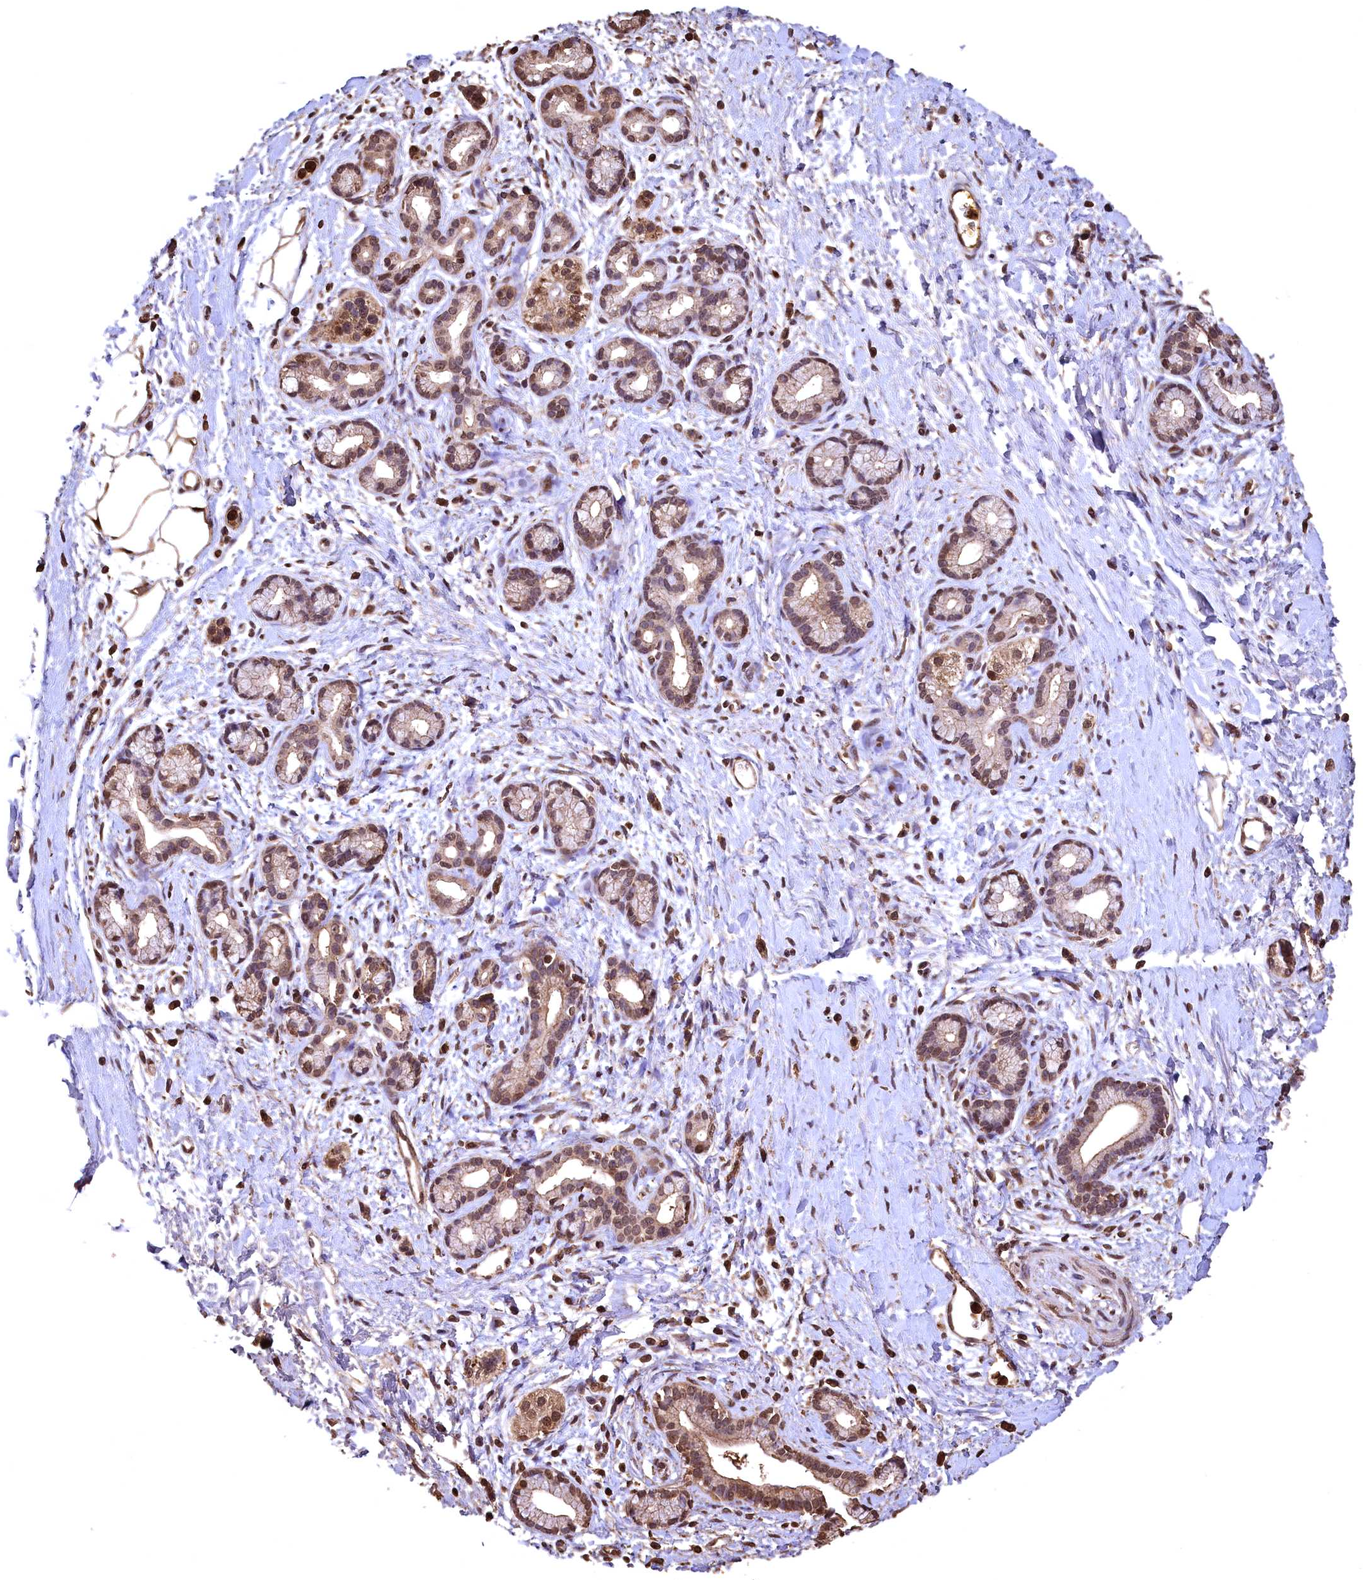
{"staining": {"intensity": "weak", "quantity": "25%-75%", "location": "cytoplasmic/membranous,nuclear"}, "tissue": "pancreatic cancer", "cell_type": "Tumor cells", "image_type": "cancer", "snomed": [{"axis": "morphology", "description": "Adenocarcinoma, NOS"}, {"axis": "topography", "description": "Pancreas"}], "caption": "Approximately 25%-75% of tumor cells in human adenocarcinoma (pancreatic) display weak cytoplasmic/membranous and nuclear protein staining as visualized by brown immunohistochemical staining.", "gene": "CEP57L1", "patient": {"sex": "male", "age": 58}}